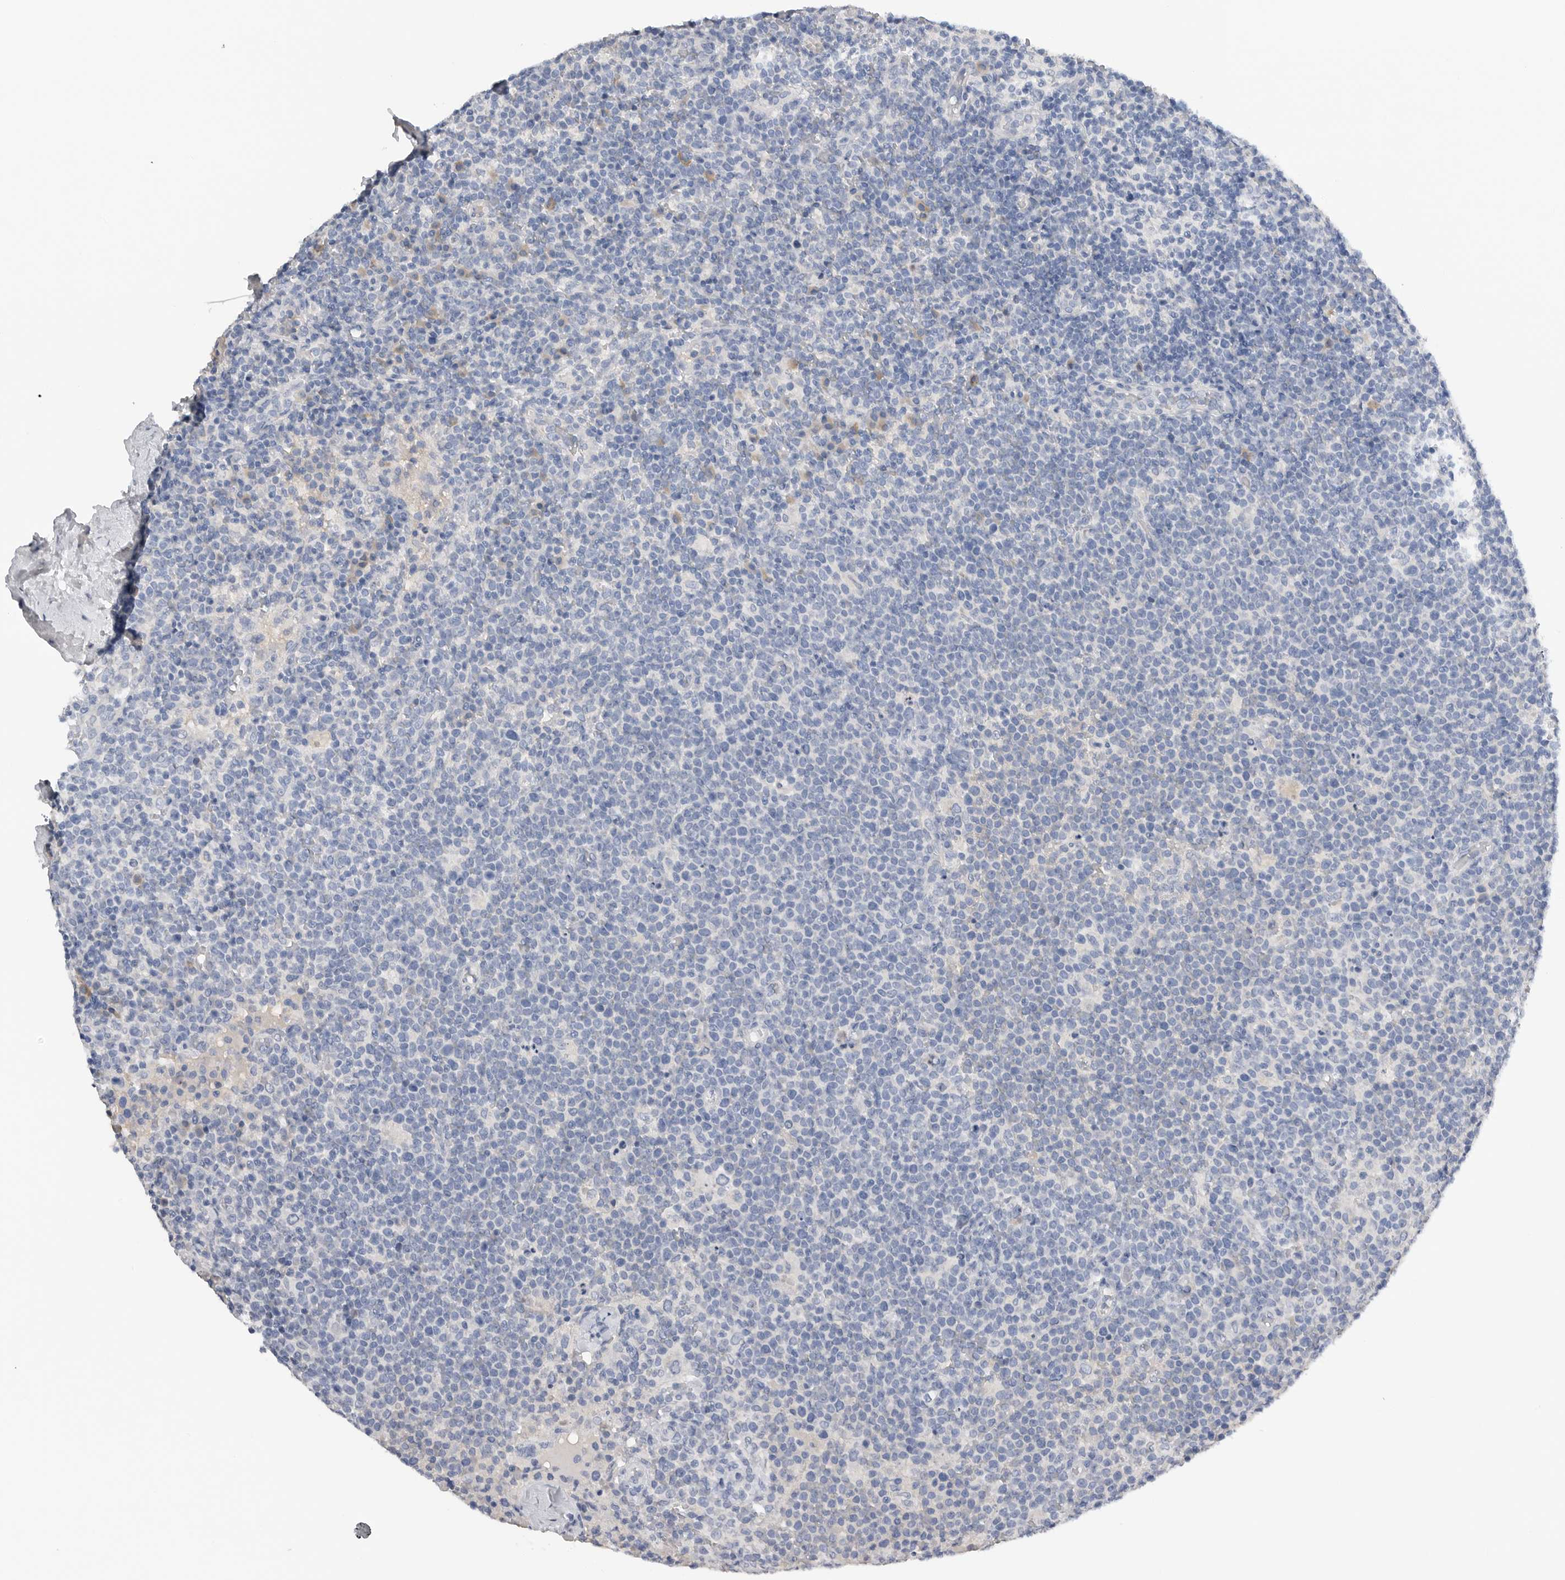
{"staining": {"intensity": "negative", "quantity": "none", "location": "none"}, "tissue": "lymphoma", "cell_type": "Tumor cells", "image_type": "cancer", "snomed": [{"axis": "morphology", "description": "Malignant lymphoma, non-Hodgkin's type, High grade"}, {"axis": "topography", "description": "Lymph node"}], "caption": "IHC image of neoplastic tissue: human high-grade malignant lymphoma, non-Hodgkin's type stained with DAB (3,3'-diaminobenzidine) shows no significant protein positivity in tumor cells. Brightfield microscopy of IHC stained with DAB (brown) and hematoxylin (blue), captured at high magnification.", "gene": "FABP6", "patient": {"sex": "male", "age": 61}}